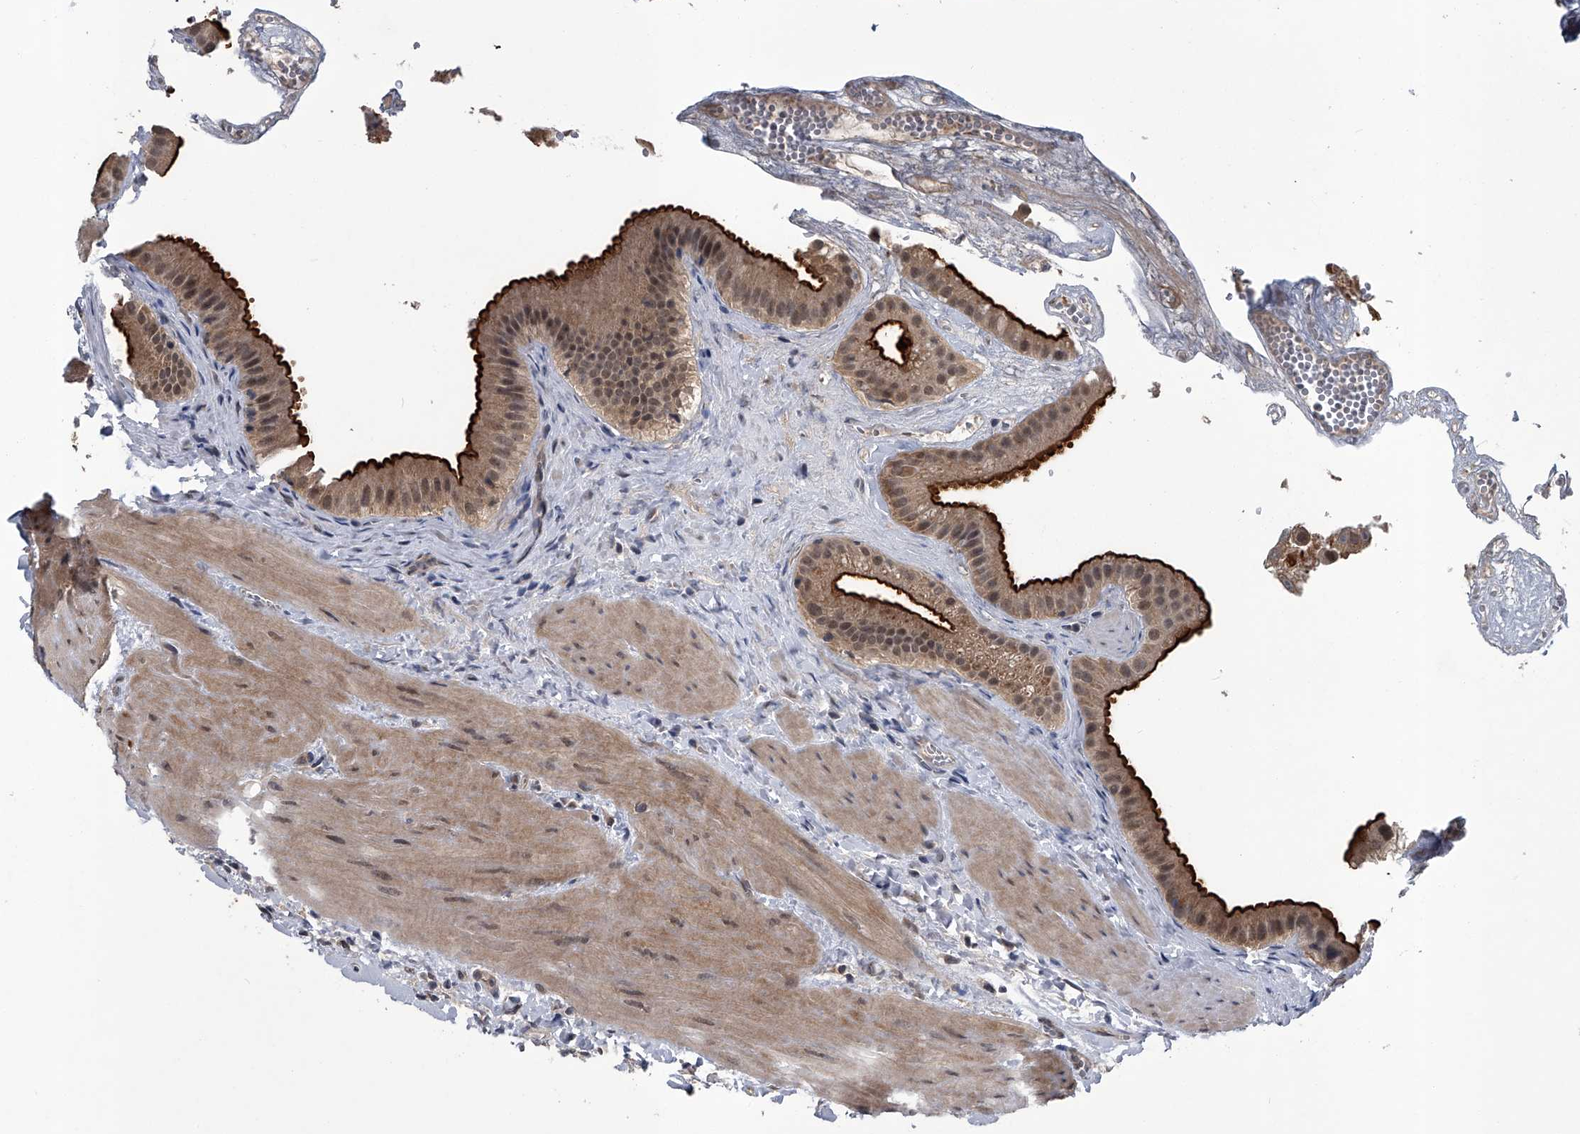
{"staining": {"intensity": "strong", "quantity": ">75%", "location": "cytoplasmic/membranous,nuclear"}, "tissue": "gallbladder", "cell_type": "Glandular cells", "image_type": "normal", "snomed": [{"axis": "morphology", "description": "Normal tissue, NOS"}, {"axis": "topography", "description": "Gallbladder"}], "caption": "The image displays staining of unremarkable gallbladder, revealing strong cytoplasmic/membranous,nuclear protein expression (brown color) within glandular cells.", "gene": "SLC12A8", "patient": {"sex": "male", "age": 55}}